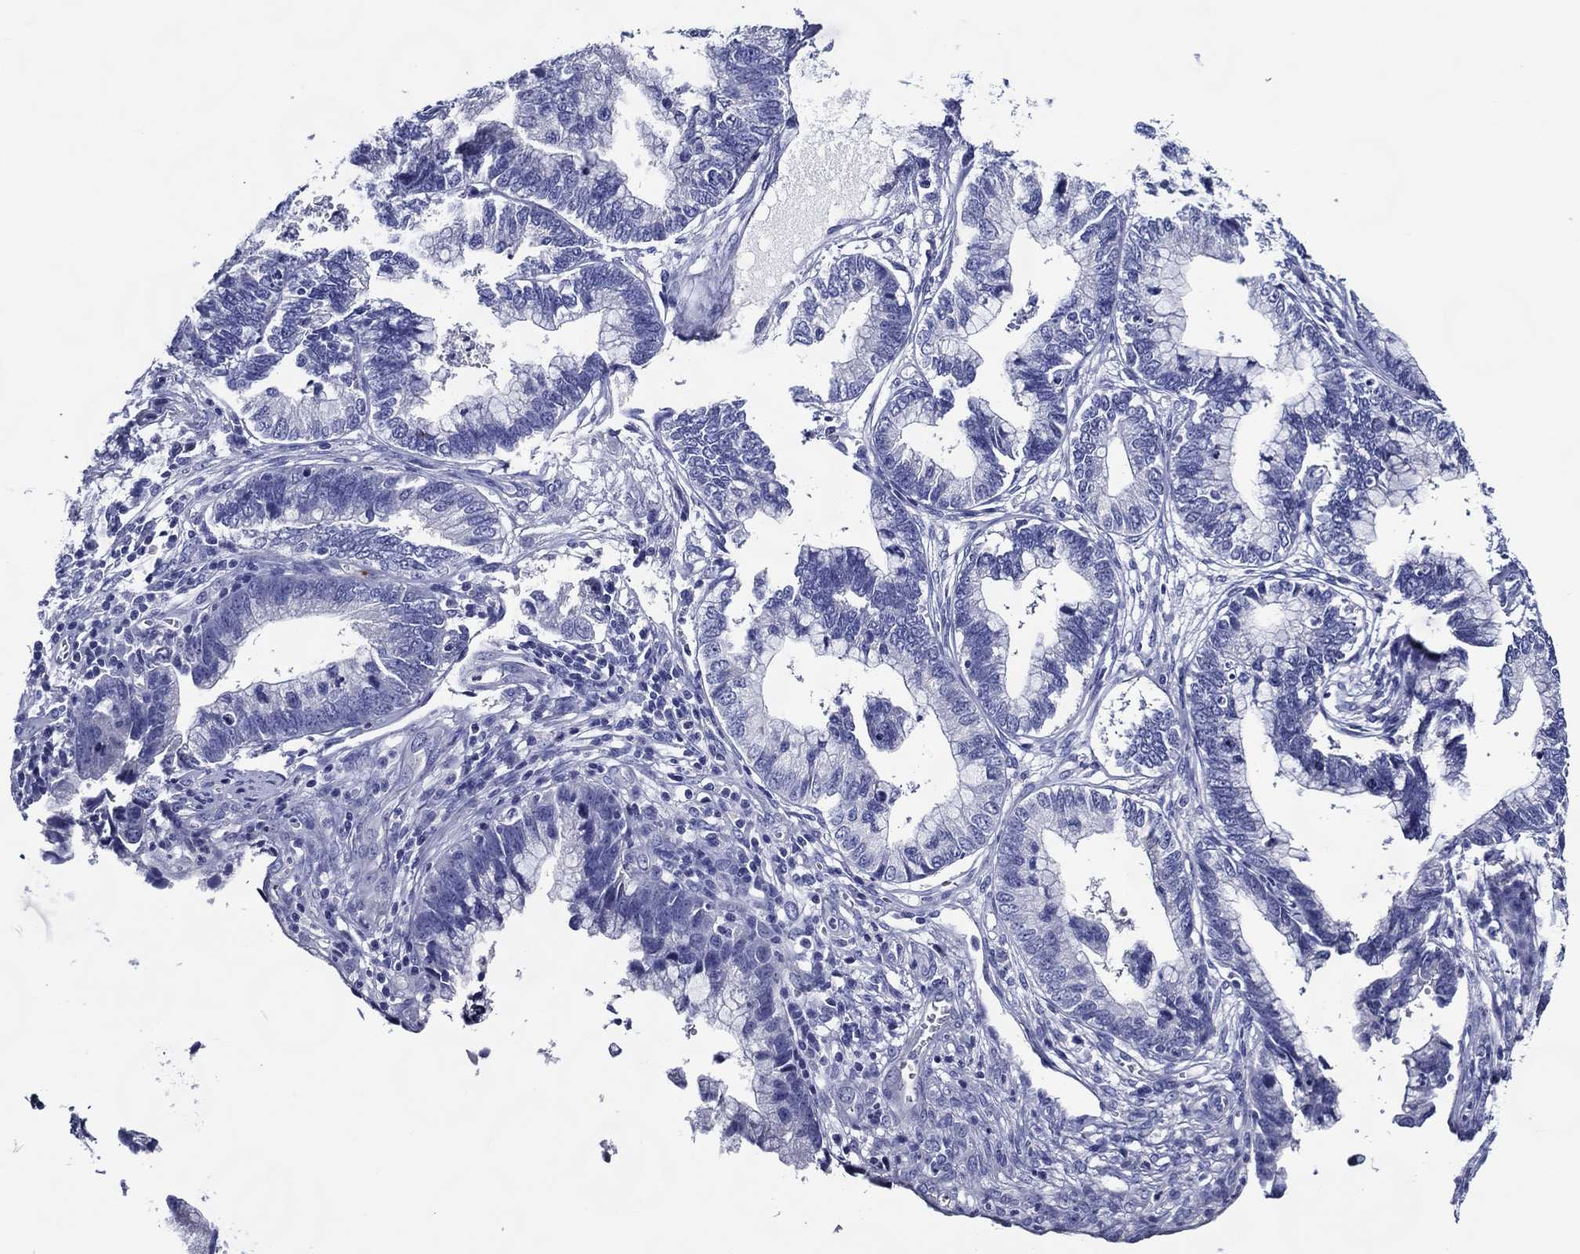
{"staining": {"intensity": "negative", "quantity": "none", "location": "none"}, "tissue": "cervical cancer", "cell_type": "Tumor cells", "image_type": "cancer", "snomed": [{"axis": "morphology", "description": "Adenocarcinoma, NOS"}, {"axis": "topography", "description": "Cervix"}], "caption": "IHC image of human cervical adenocarcinoma stained for a protein (brown), which reveals no positivity in tumor cells. (Immunohistochemistry, brightfield microscopy, high magnification).", "gene": "ACE2", "patient": {"sex": "female", "age": 44}}